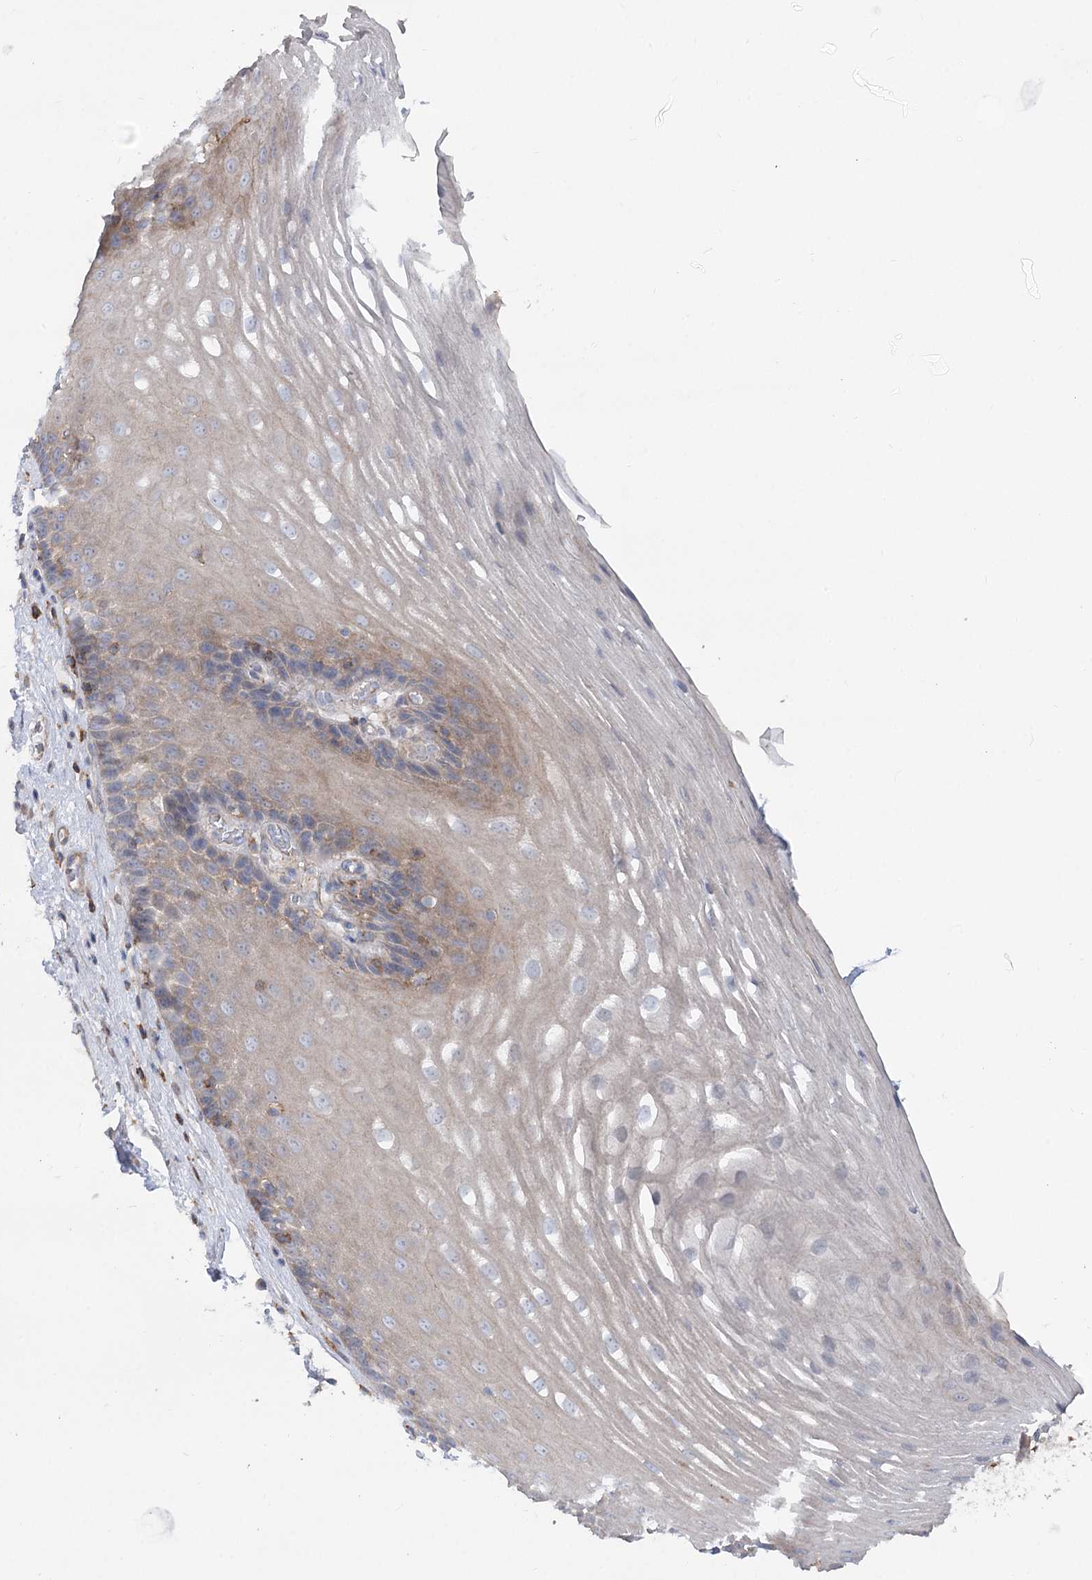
{"staining": {"intensity": "weak", "quantity": "<25%", "location": "cytoplasmic/membranous"}, "tissue": "esophagus", "cell_type": "Squamous epithelial cells", "image_type": "normal", "snomed": [{"axis": "morphology", "description": "Normal tissue, NOS"}, {"axis": "topography", "description": "Esophagus"}], "caption": "Normal esophagus was stained to show a protein in brown. There is no significant staining in squamous epithelial cells. Nuclei are stained in blue.", "gene": "LARP1B", "patient": {"sex": "male", "age": 62}}